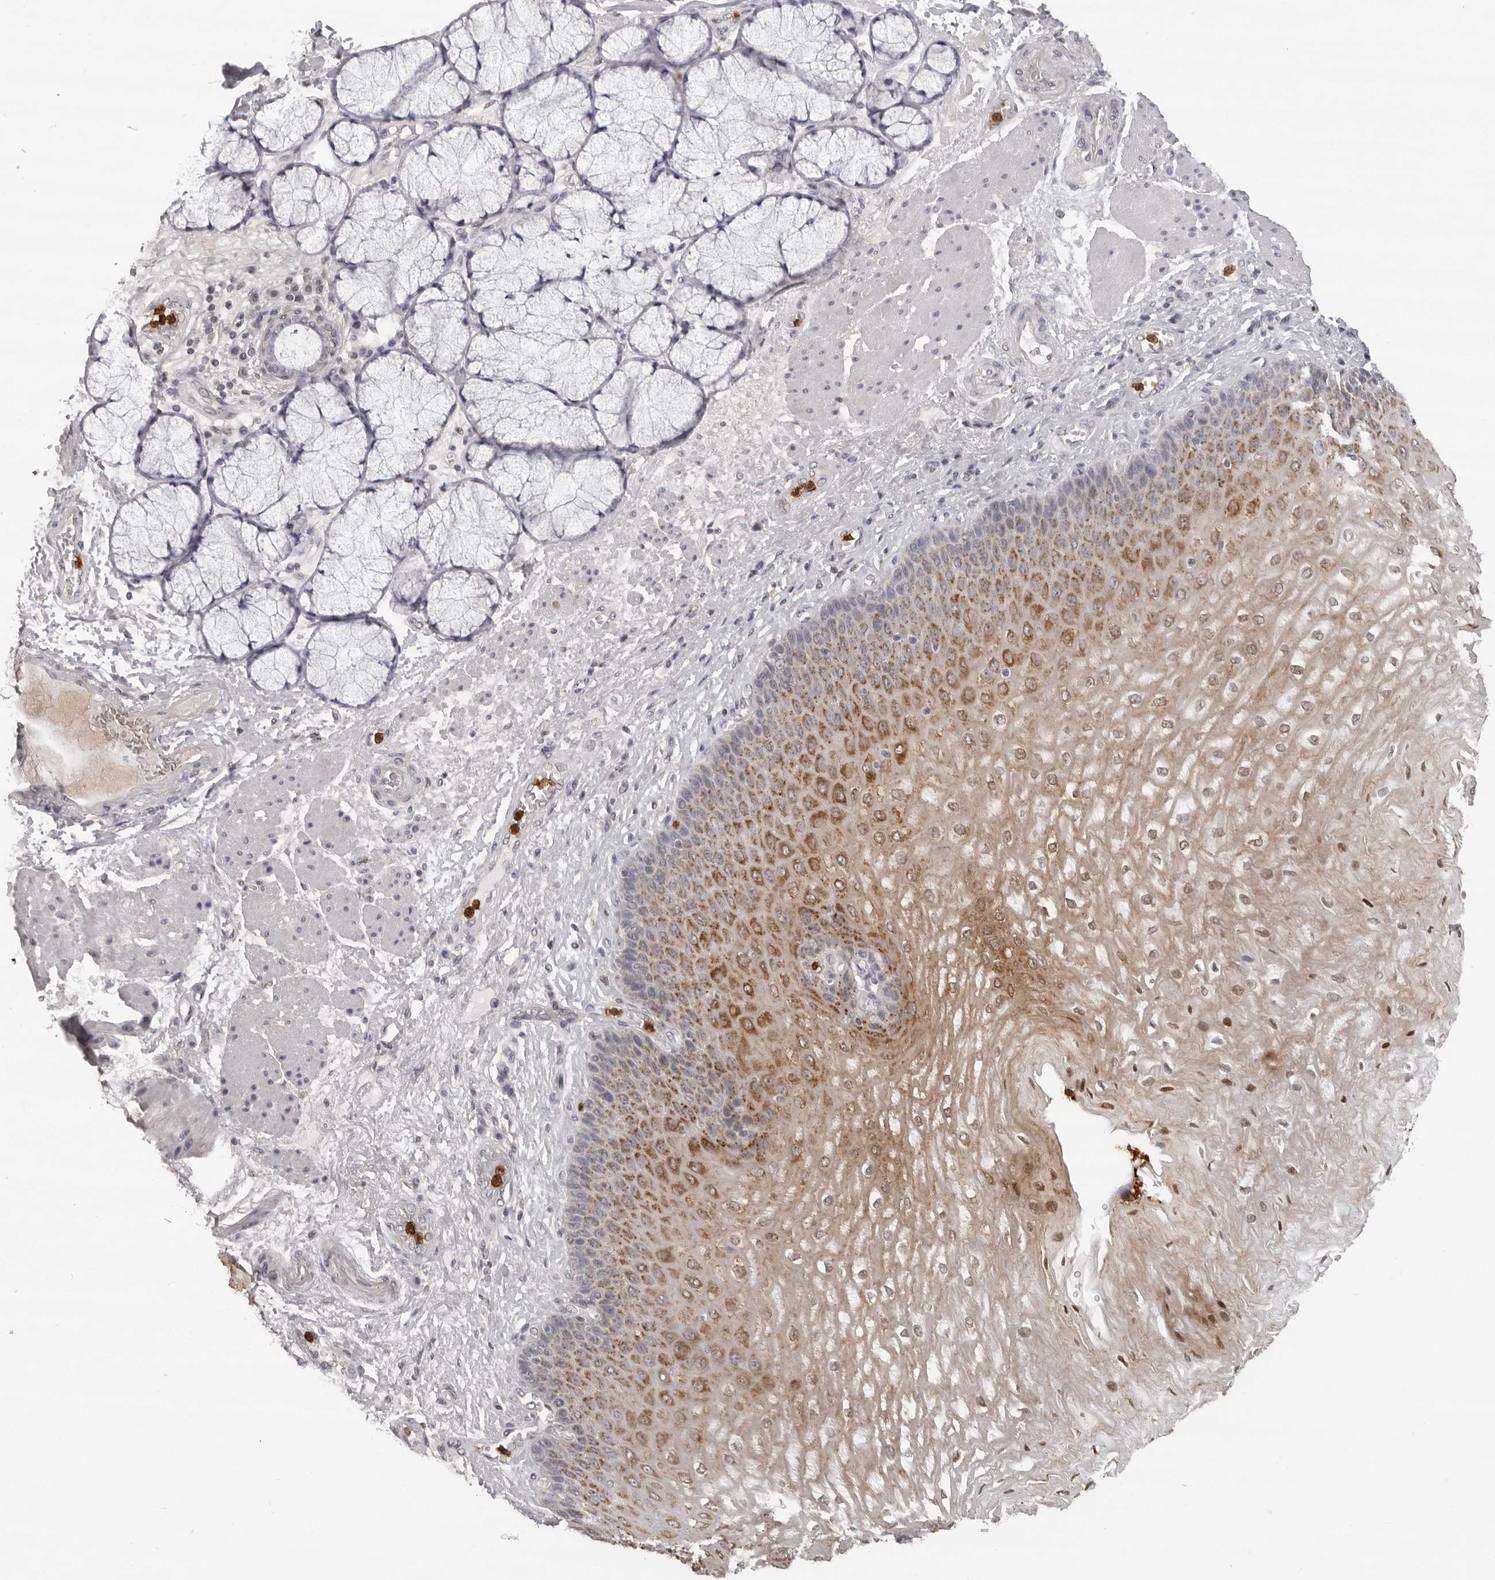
{"staining": {"intensity": "moderate", "quantity": "25%-75%", "location": "cytoplasmic/membranous,nuclear"}, "tissue": "esophagus", "cell_type": "Squamous epithelial cells", "image_type": "normal", "snomed": [{"axis": "morphology", "description": "Normal tissue, NOS"}, {"axis": "topography", "description": "Esophagus"}], "caption": "Immunohistochemical staining of unremarkable human esophagus exhibits moderate cytoplasmic/membranous,nuclear protein positivity in approximately 25%-75% of squamous epithelial cells.", "gene": "IL31", "patient": {"sex": "male", "age": 54}}